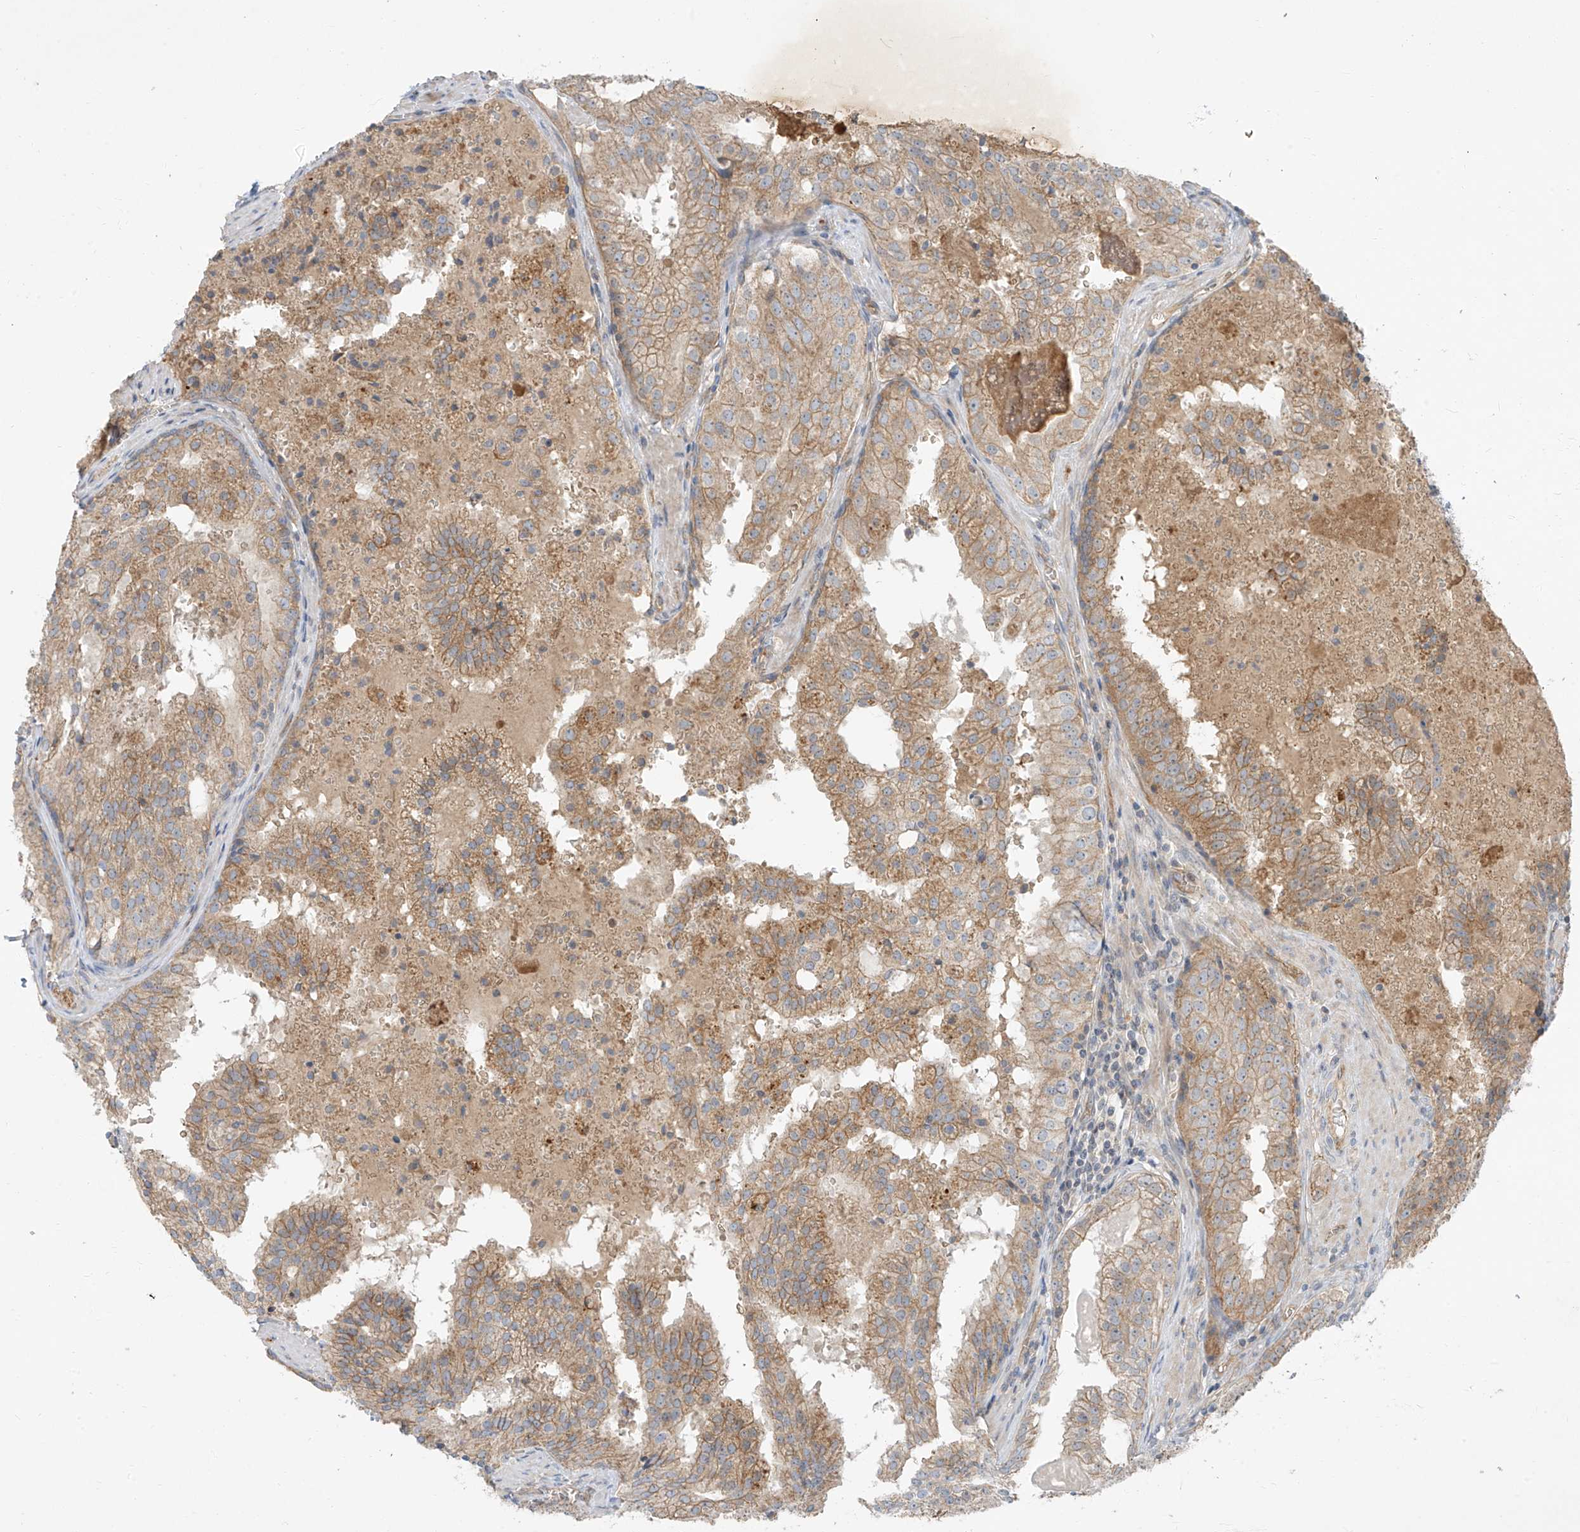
{"staining": {"intensity": "moderate", "quantity": ">75%", "location": "cytoplasmic/membranous"}, "tissue": "prostate cancer", "cell_type": "Tumor cells", "image_type": "cancer", "snomed": [{"axis": "morphology", "description": "Adenocarcinoma, High grade"}, {"axis": "topography", "description": "Prostate"}], "caption": "Immunohistochemical staining of human prostate cancer shows medium levels of moderate cytoplasmic/membranous staining in about >75% of tumor cells.", "gene": "EPHX4", "patient": {"sex": "male", "age": 68}}